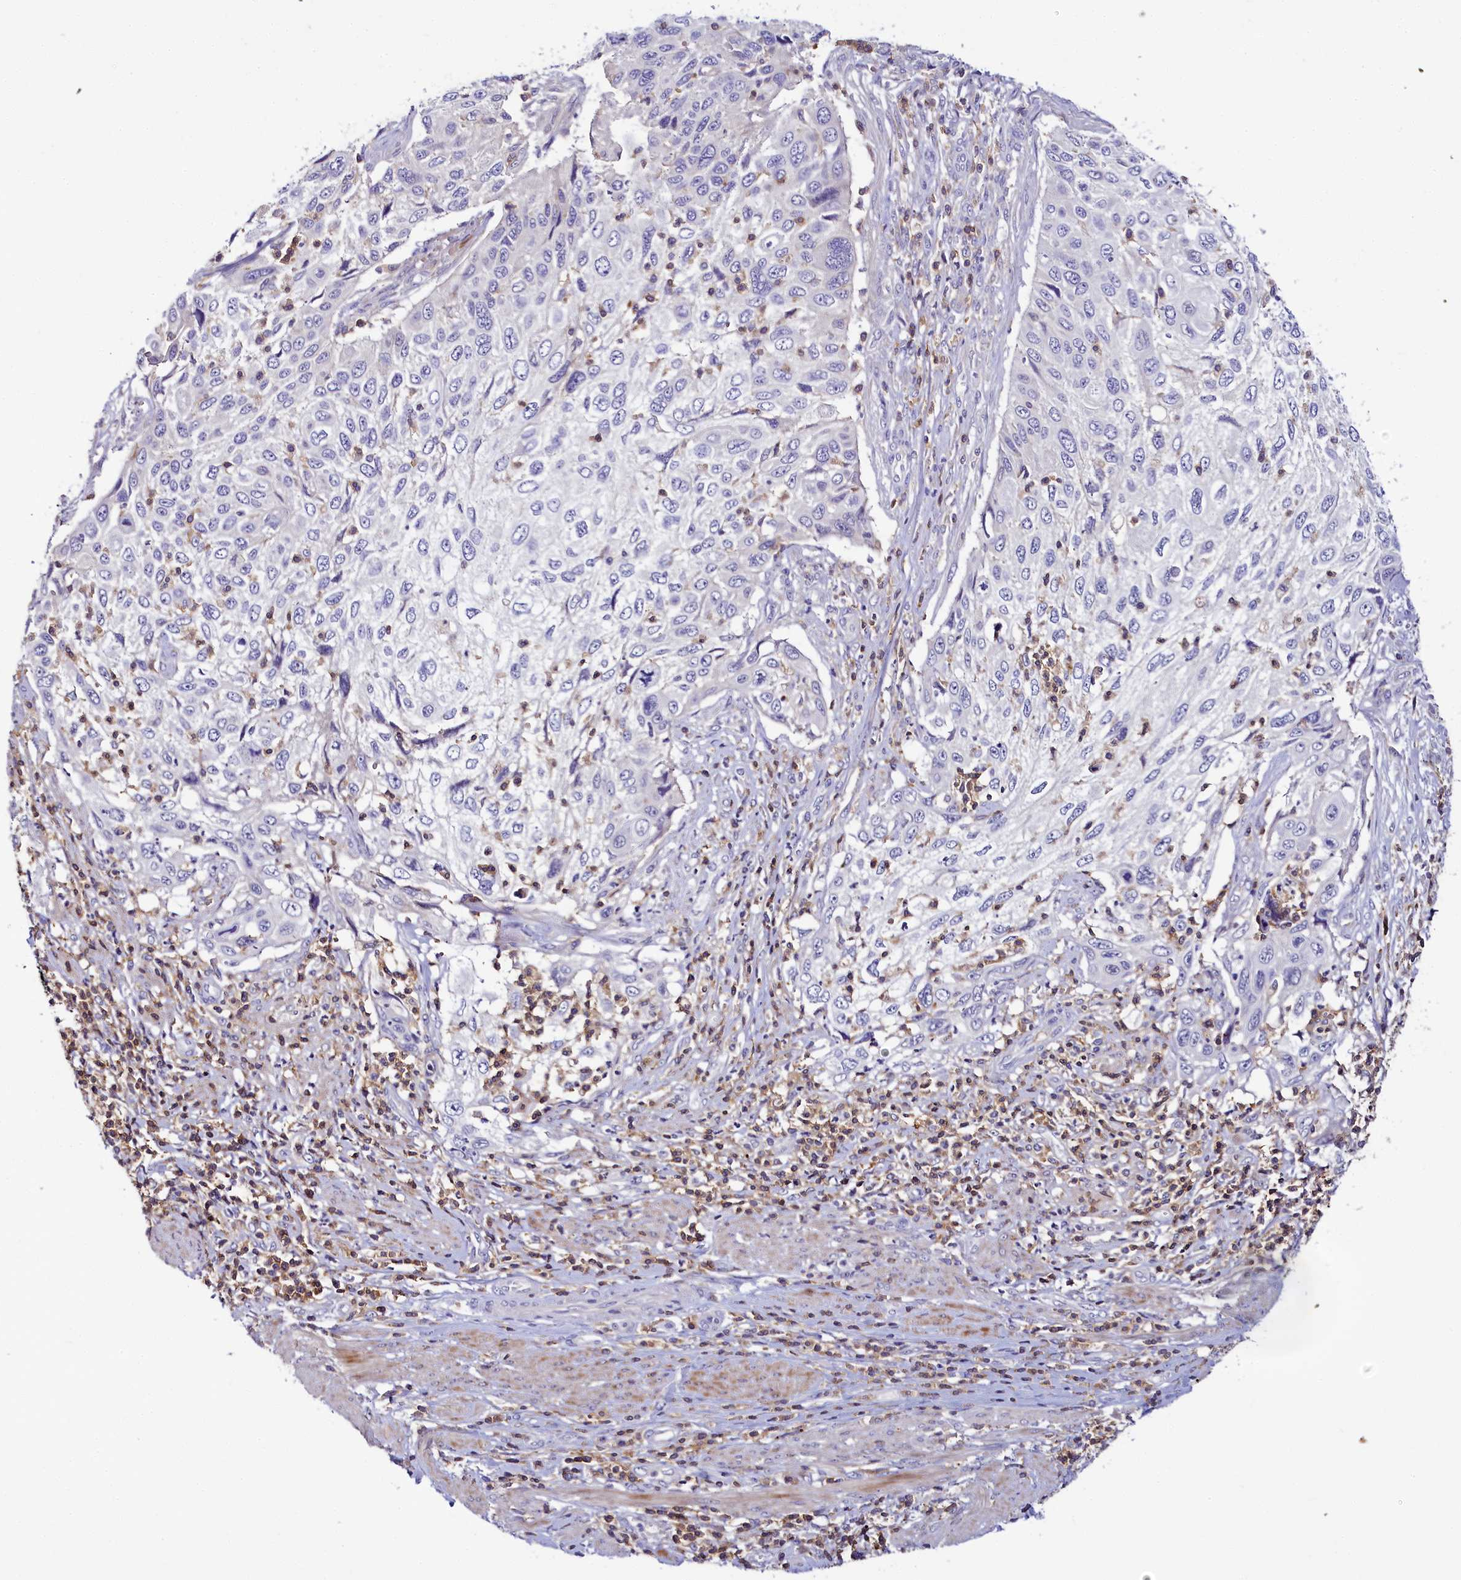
{"staining": {"intensity": "negative", "quantity": "none", "location": "none"}, "tissue": "cervical cancer", "cell_type": "Tumor cells", "image_type": "cancer", "snomed": [{"axis": "morphology", "description": "Squamous cell carcinoma, NOS"}, {"axis": "topography", "description": "Cervix"}], "caption": "This is an immunohistochemistry histopathology image of squamous cell carcinoma (cervical). There is no staining in tumor cells.", "gene": "FGFR2", "patient": {"sex": "female", "age": 70}}